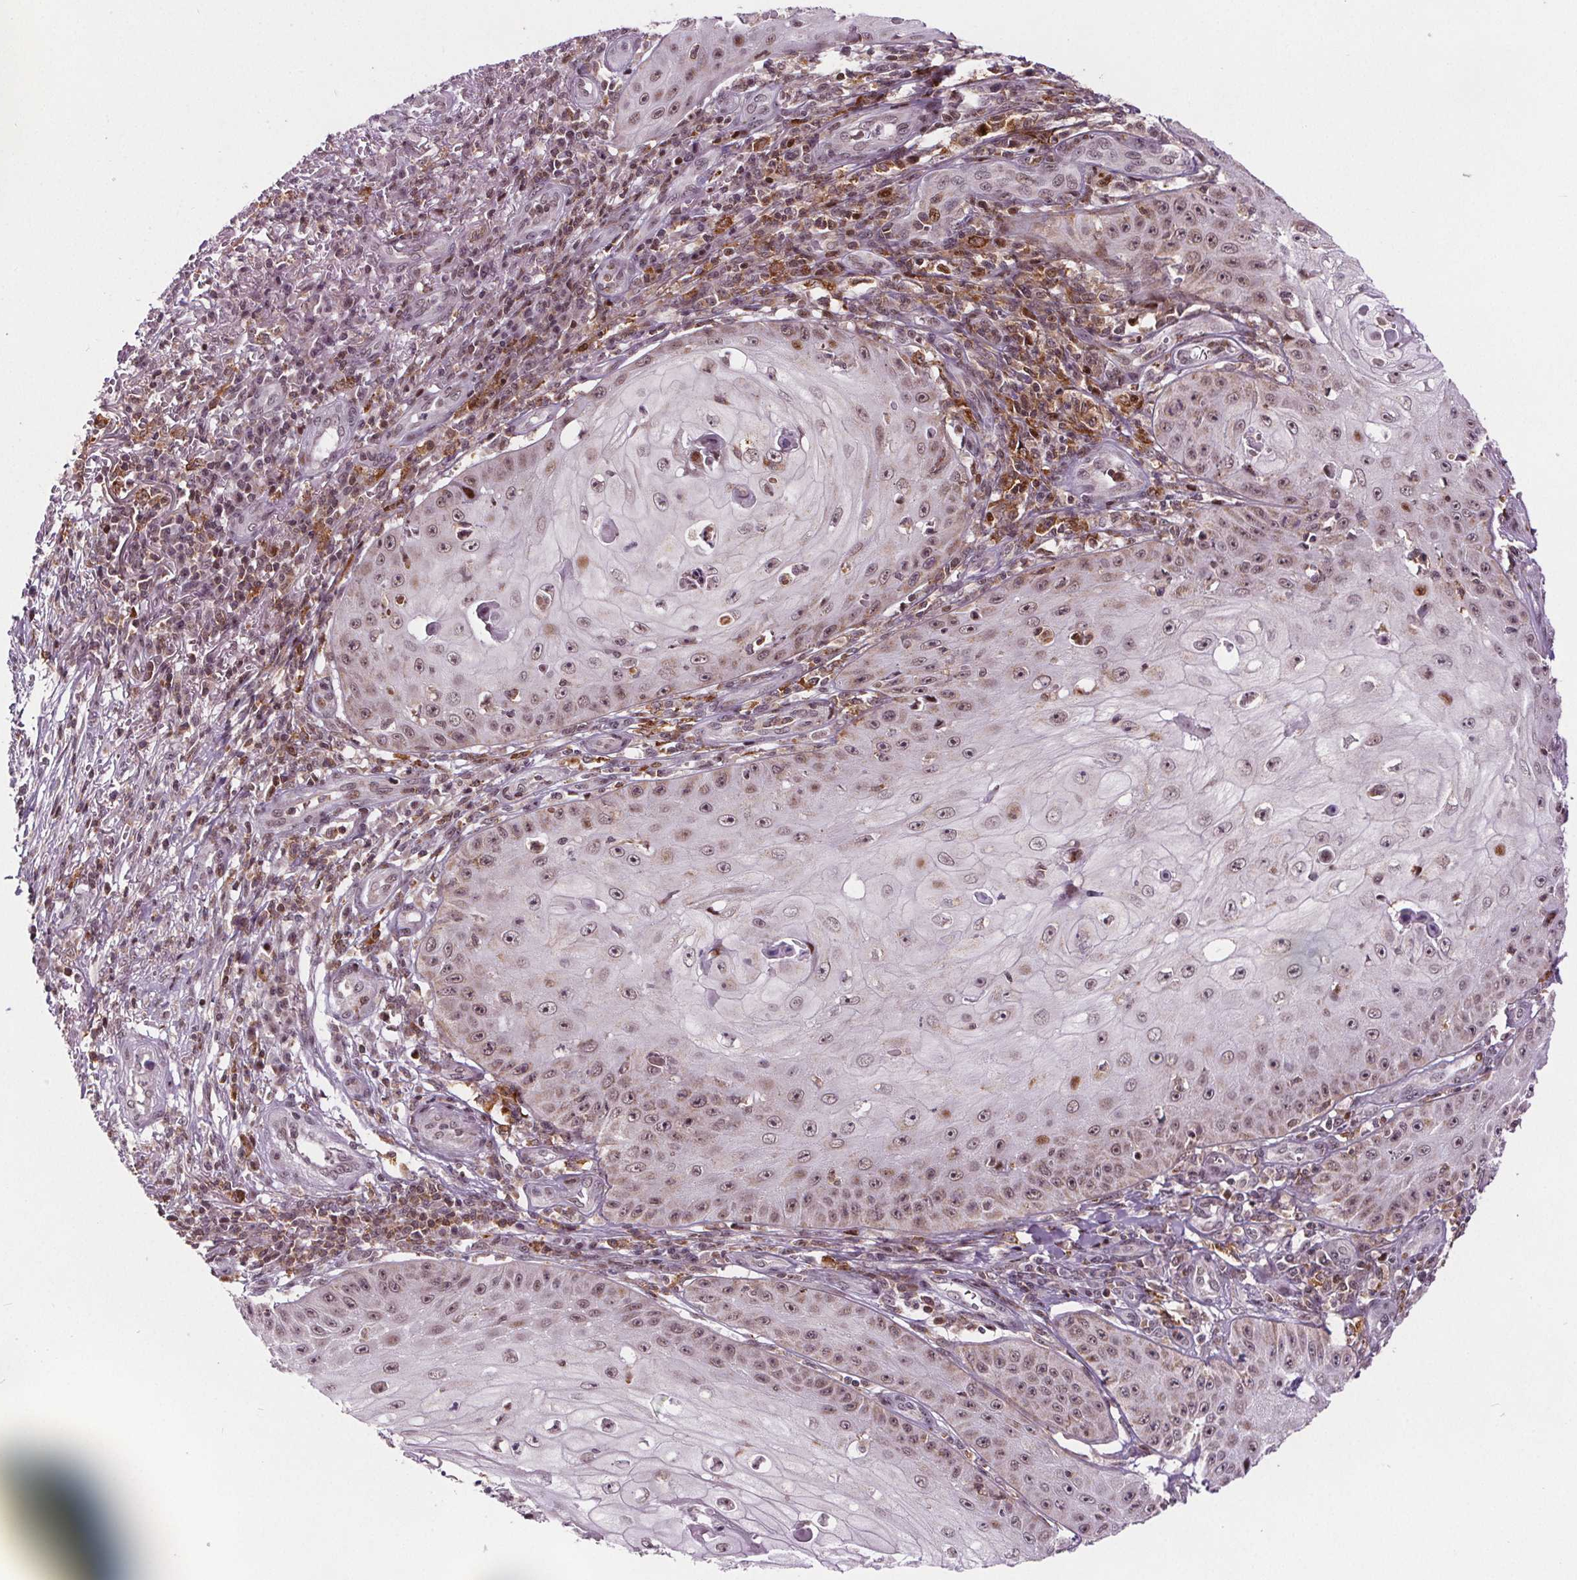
{"staining": {"intensity": "weak", "quantity": ">75%", "location": "nuclear"}, "tissue": "skin cancer", "cell_type": "Tumor cells", "image_type": "cancer", "snomed": [{"axis": "morphology", "description": "Squamous cell carcinoma, NOS"}, {"axis": "topography", "description": "Skin"}], "caption": "Tumor cells show low levels of weak nuclear positivity in about >75% of cells in squamous cell carcinoma (skin).", "gene": "SNRNP35", "patient": {"sex": "male", "age": 70}}